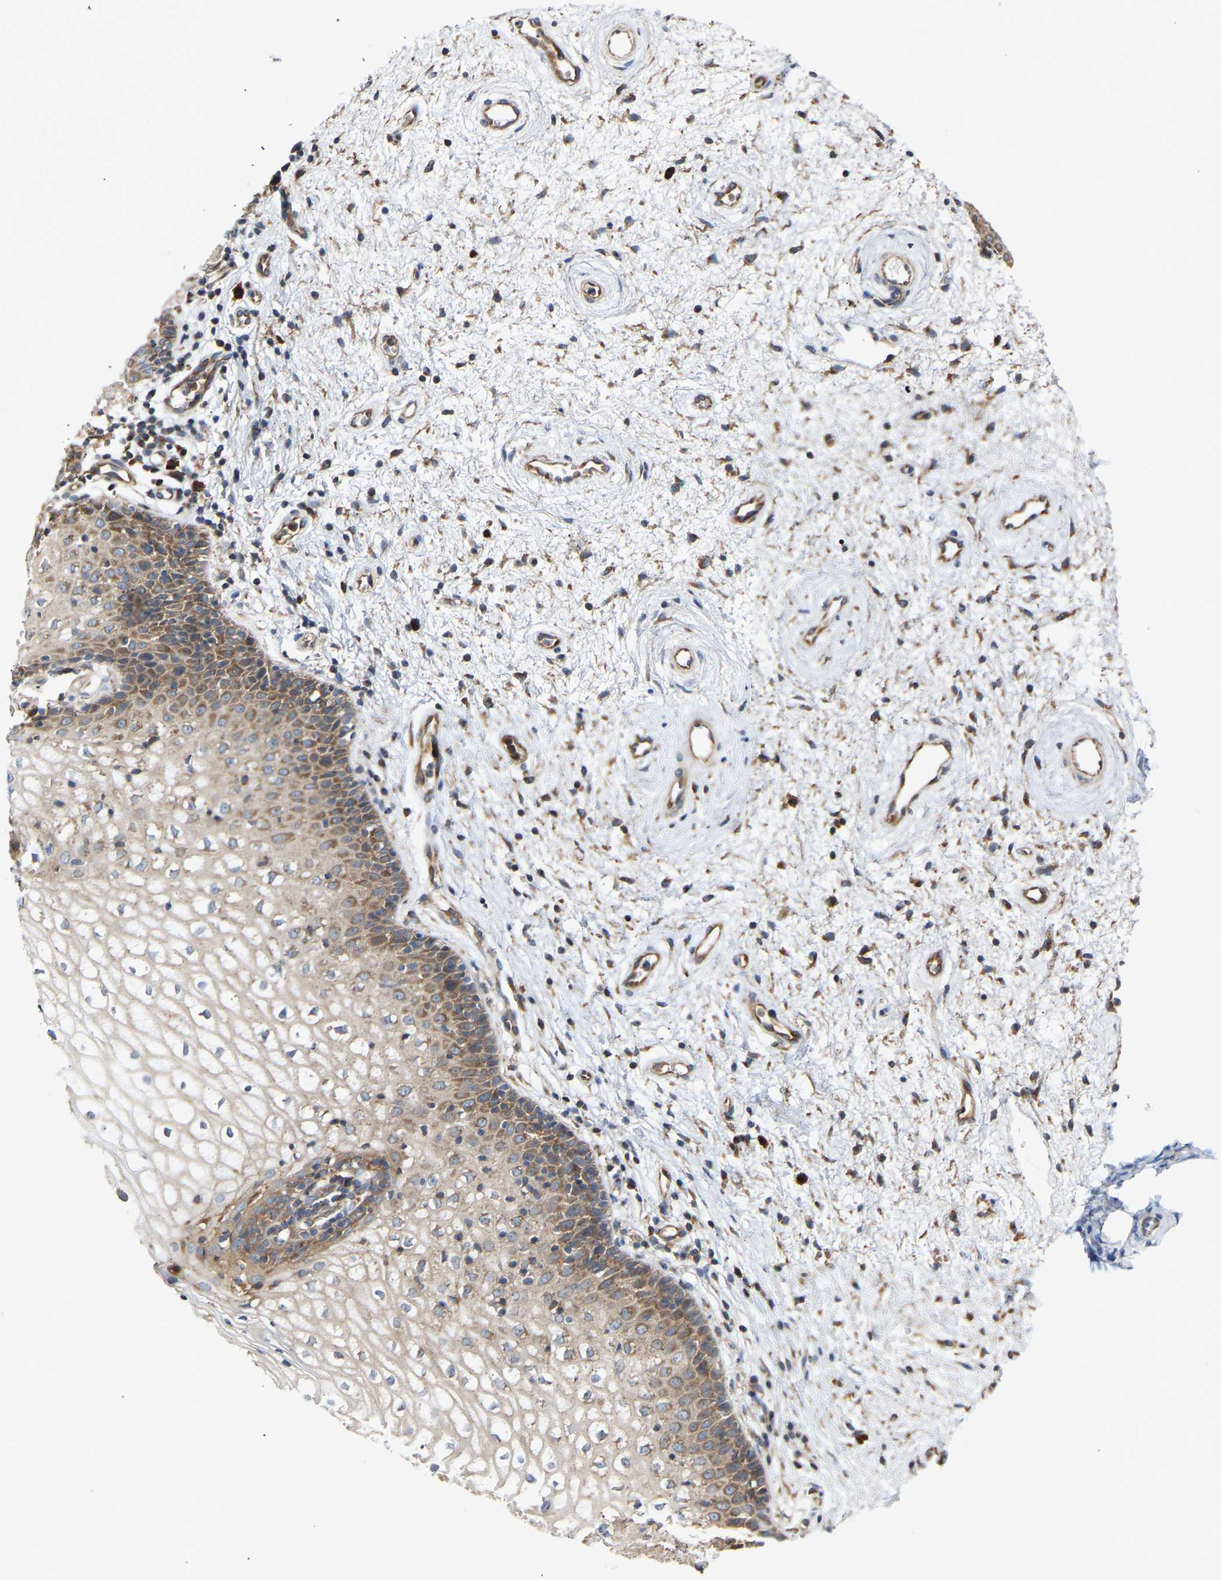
{"staining": {"intensity": "moderate", "quantity": ">75%", "location": "cytoplasmic/membranous"}, "tissue": "vagina", "cell_type": "Squamous epithelial cells", "image_type": "normal", "snomed": [{"axis": "morphology", "description": "Normal tissue, NOS"}, {"axis": "topography", "description": "Vagina"}], "caption": "An immunohistochemistry image of normal tissue is shown. Protein staining in brown labels moderate cytoplasmic/membranous positivity in vagina within squamous epithelial cells. (Brightfield microscopy of DAB IHC at high magnification).", "gene": "GCN1", "patient": {"sex": "female", "age": 34}}